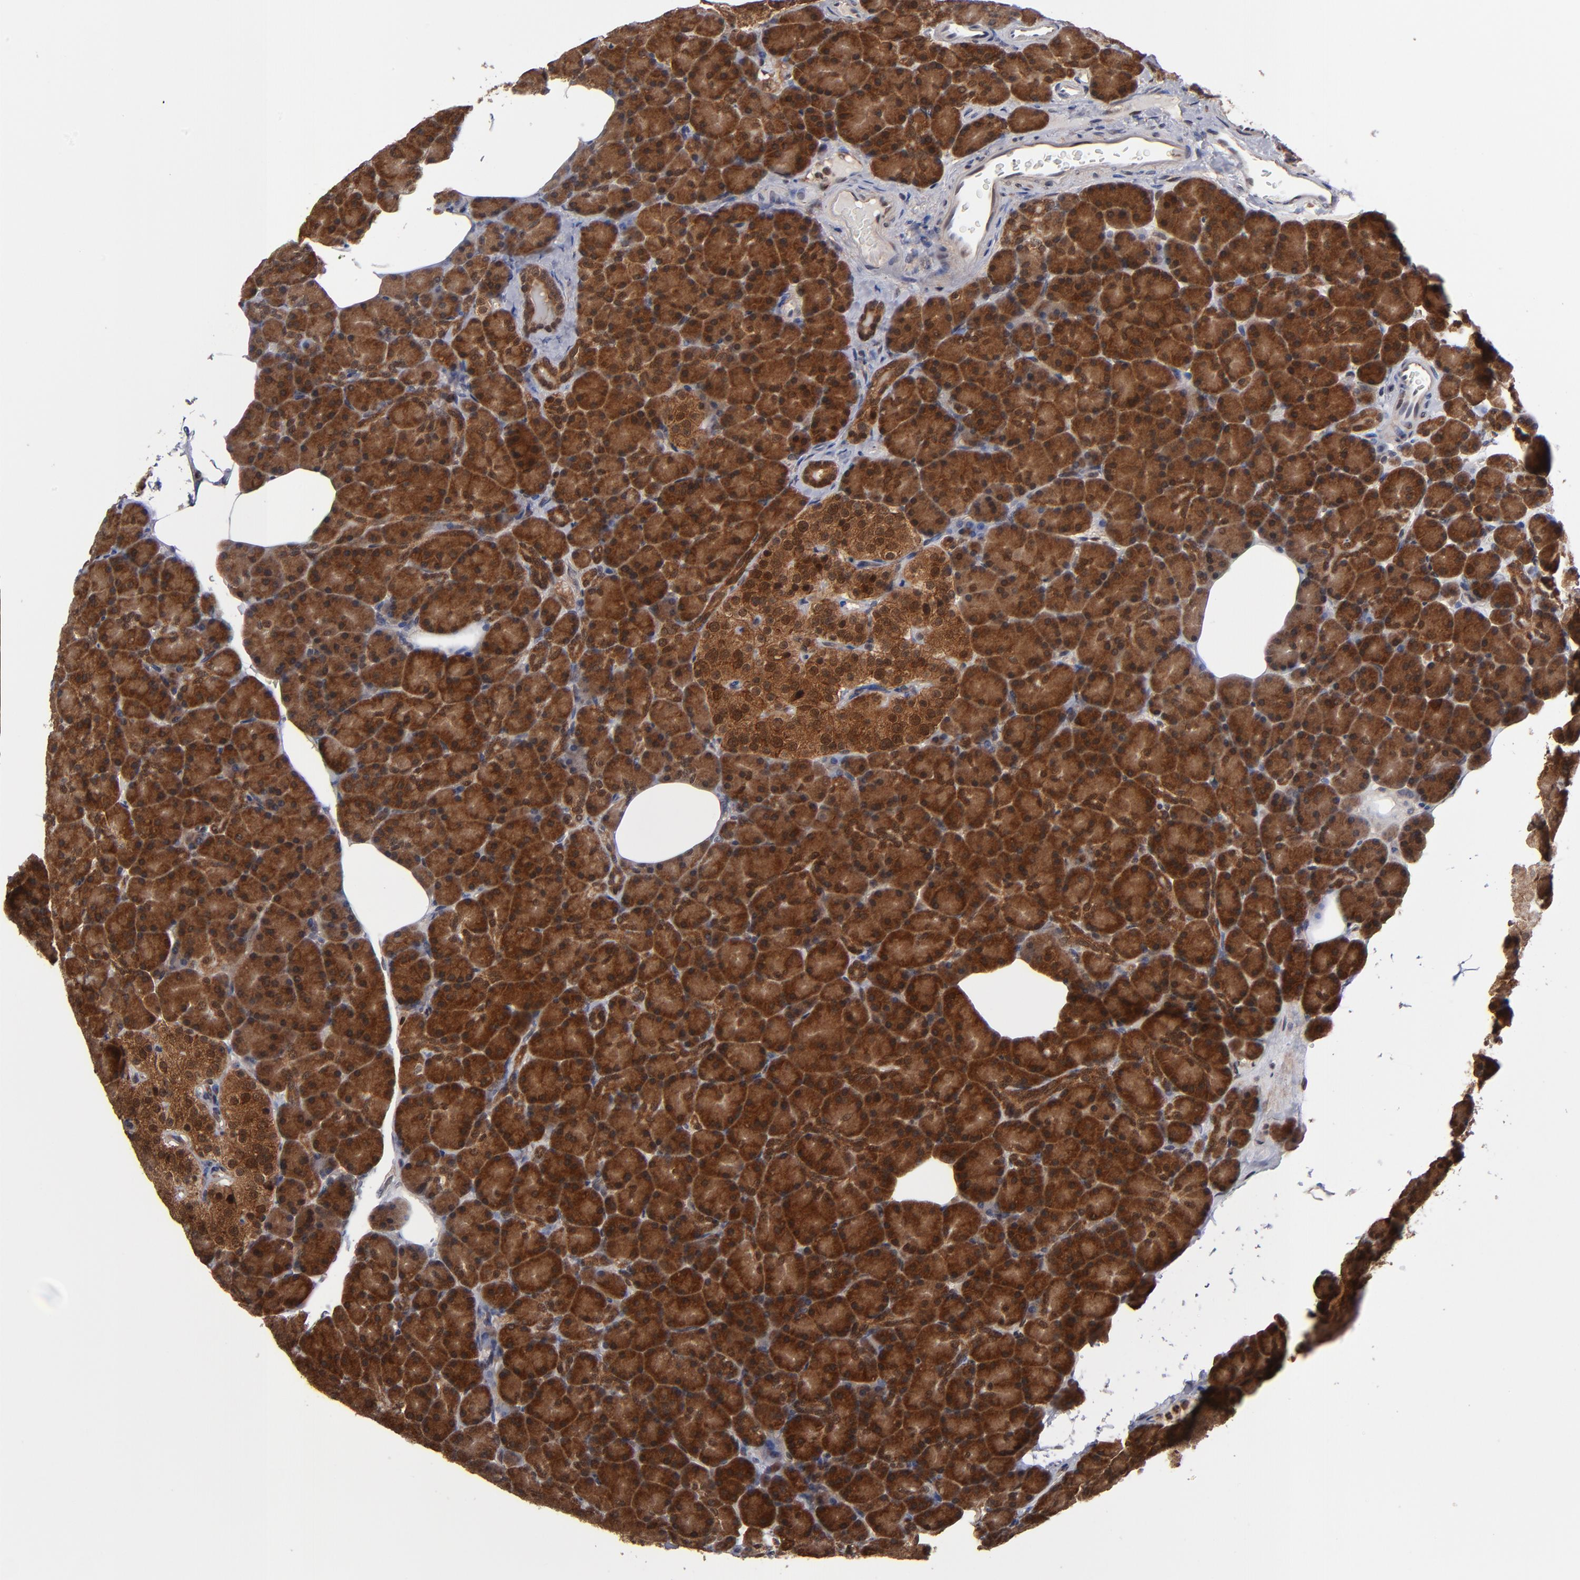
{"staining": {"intensity": "strong", "quantity": ">75%", "location": "cytoplasmic/membranous"}, "tissue": "pancreas", "cell_type": "Exocrine glandular cells", "image_type": "normal", "snomed": [{"axis": "morphology", "description": "Normal tissue, NOS"}, {"axis": "topography", "description": "Pancreas"}], "caption": "Pancreas stained for a protein (brown) exhibits strong cytoplasmic/membranous positive positivity in approximately >75% of exocrine glandular cells.", "gene": "ALG13", "patient": {"sex": "female", "age": 43}}